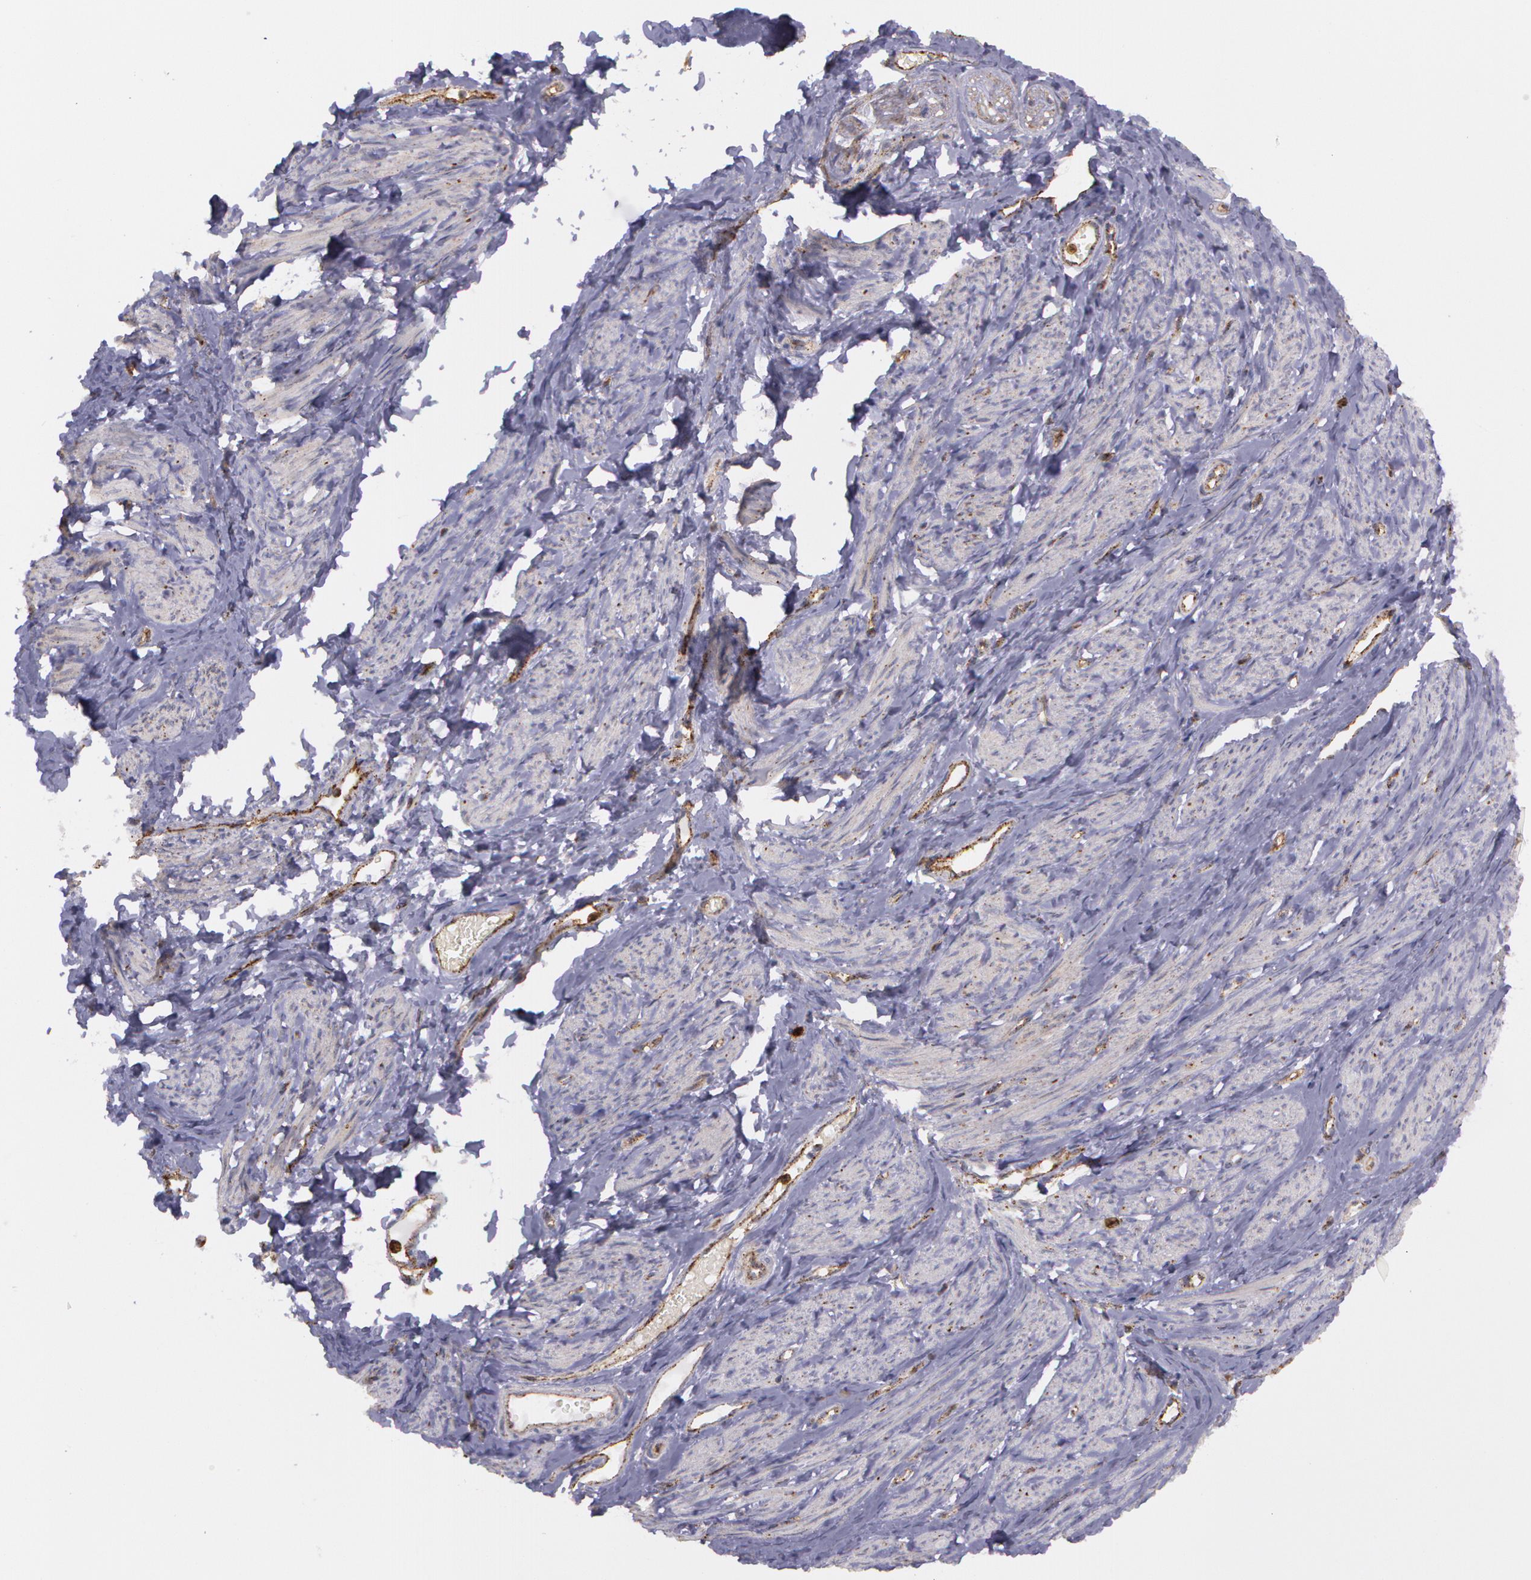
{"staining": {"intensity": "weak", "quantity": ">75%", "location": "cytoplasmic/membranous"}, "tissue": "smooth muscle", "cell_type": "Smooth muscle cells", "image_type": "normal", "snomed": [{"axis": "morphology", "description": "Normal tissue, NOS"}, {"axis": "topography", "description": "Smooth muscle"}, {"axis": "topography", "description": "Uterus"}], "caption": "The photomicrograph shows staining of benign smooth muscle, revealing weak cytoplasmic/membranous protein staining (brown color) within smooth muscle cells.", "gene": "FLOT2", "patient": {"sex": "female", "age": 39}}